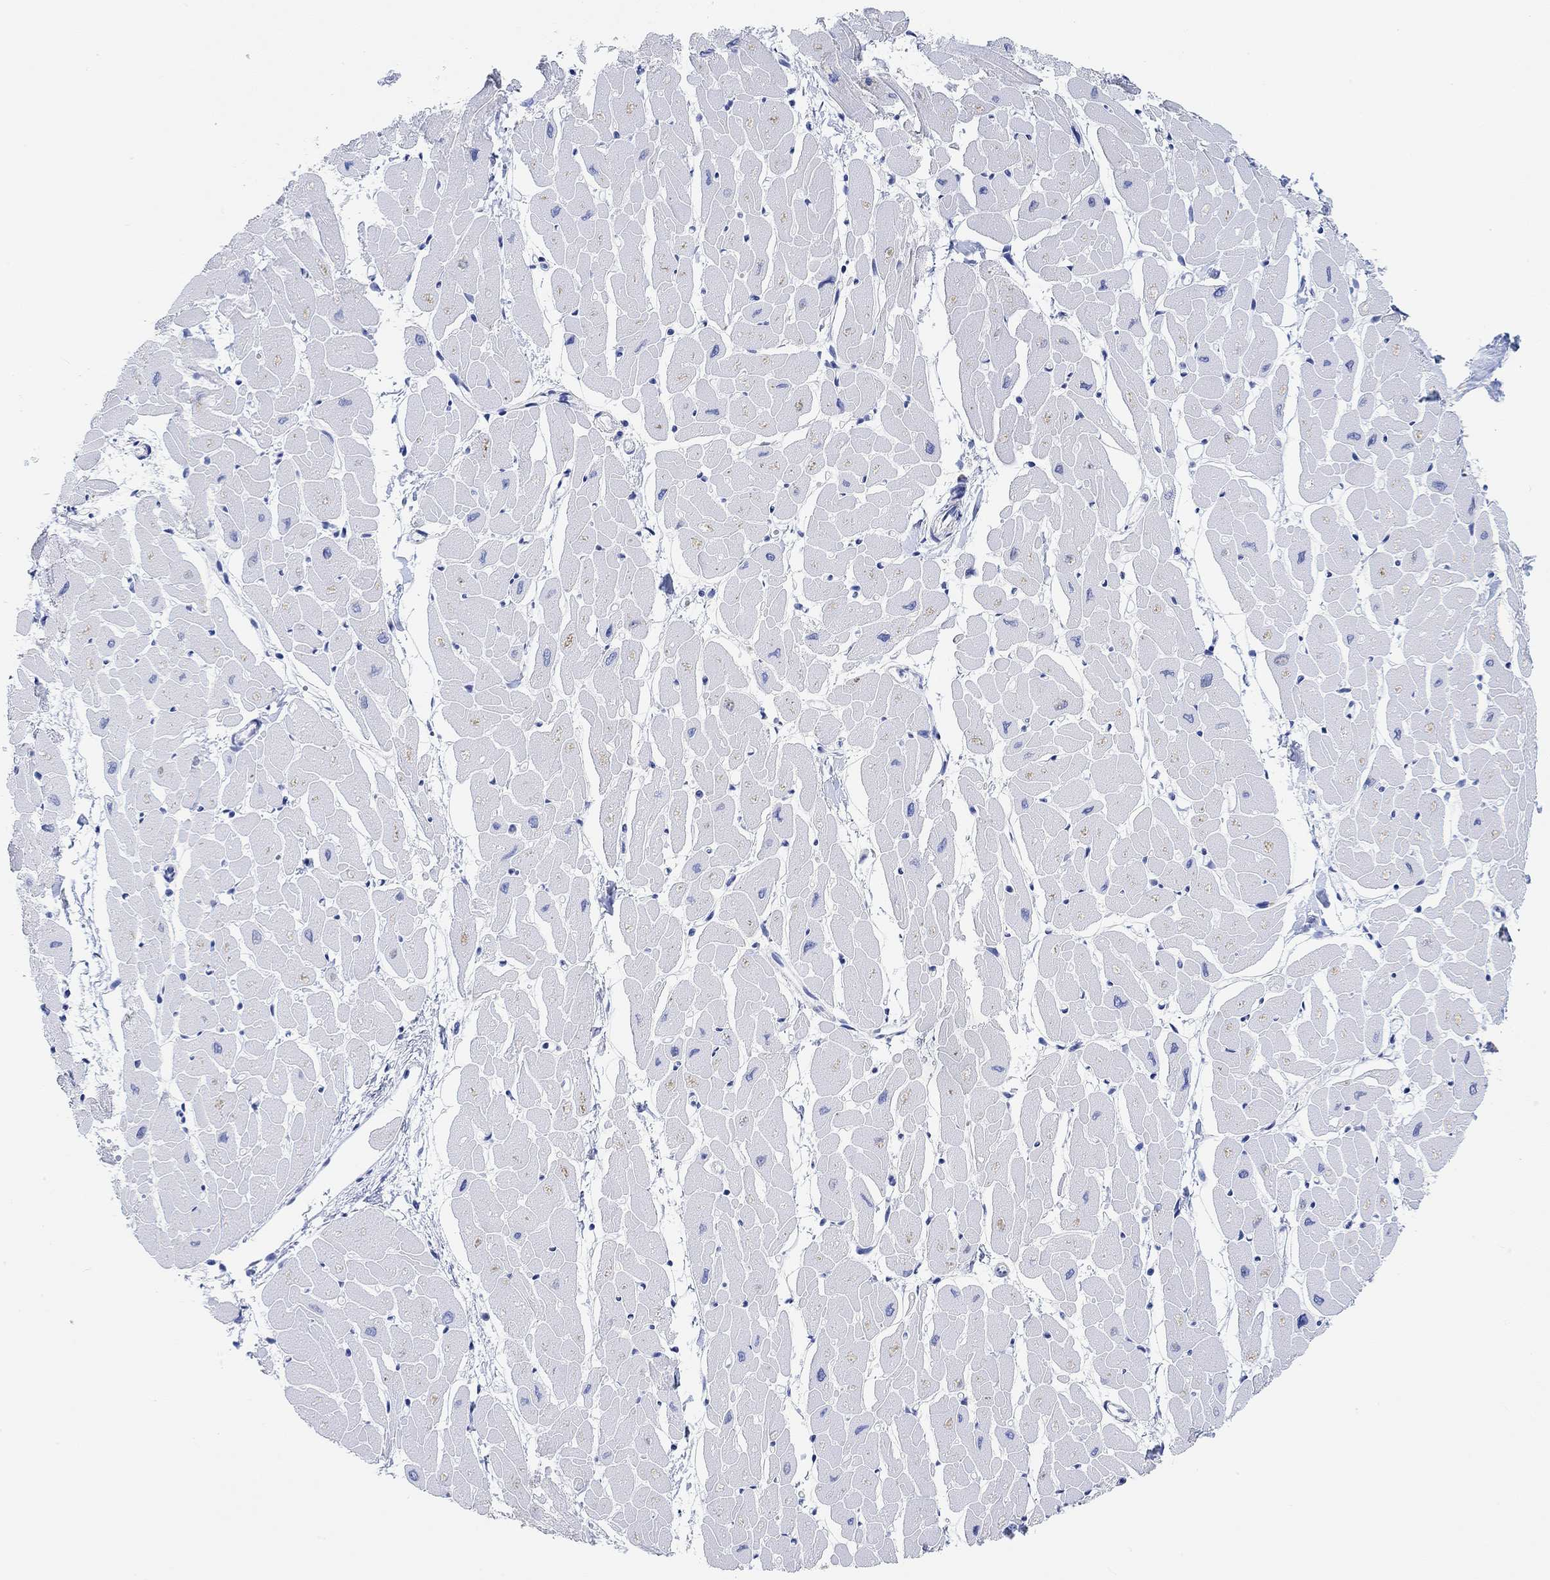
{"staining": {"intensity": "negative", "quantity": "none", "location": "none"}, "tissue": "heart muscle", "cell_type": "Cardiomyocytes", "image_type": "normal", "snomed": [{"axis": "morphology", "description": "Normal tissue, NOS"}, {"axis": "topography", "description": "Heart"}], "caption": "High power microscopy histopathology image of an immunohistochemistry (IHC) histopathology image of benign heart muscle, revealing no significant expression in cardiomyocytes.", "gene": "ANKRD33", "patient": {"sex": "male", "age": 57}}